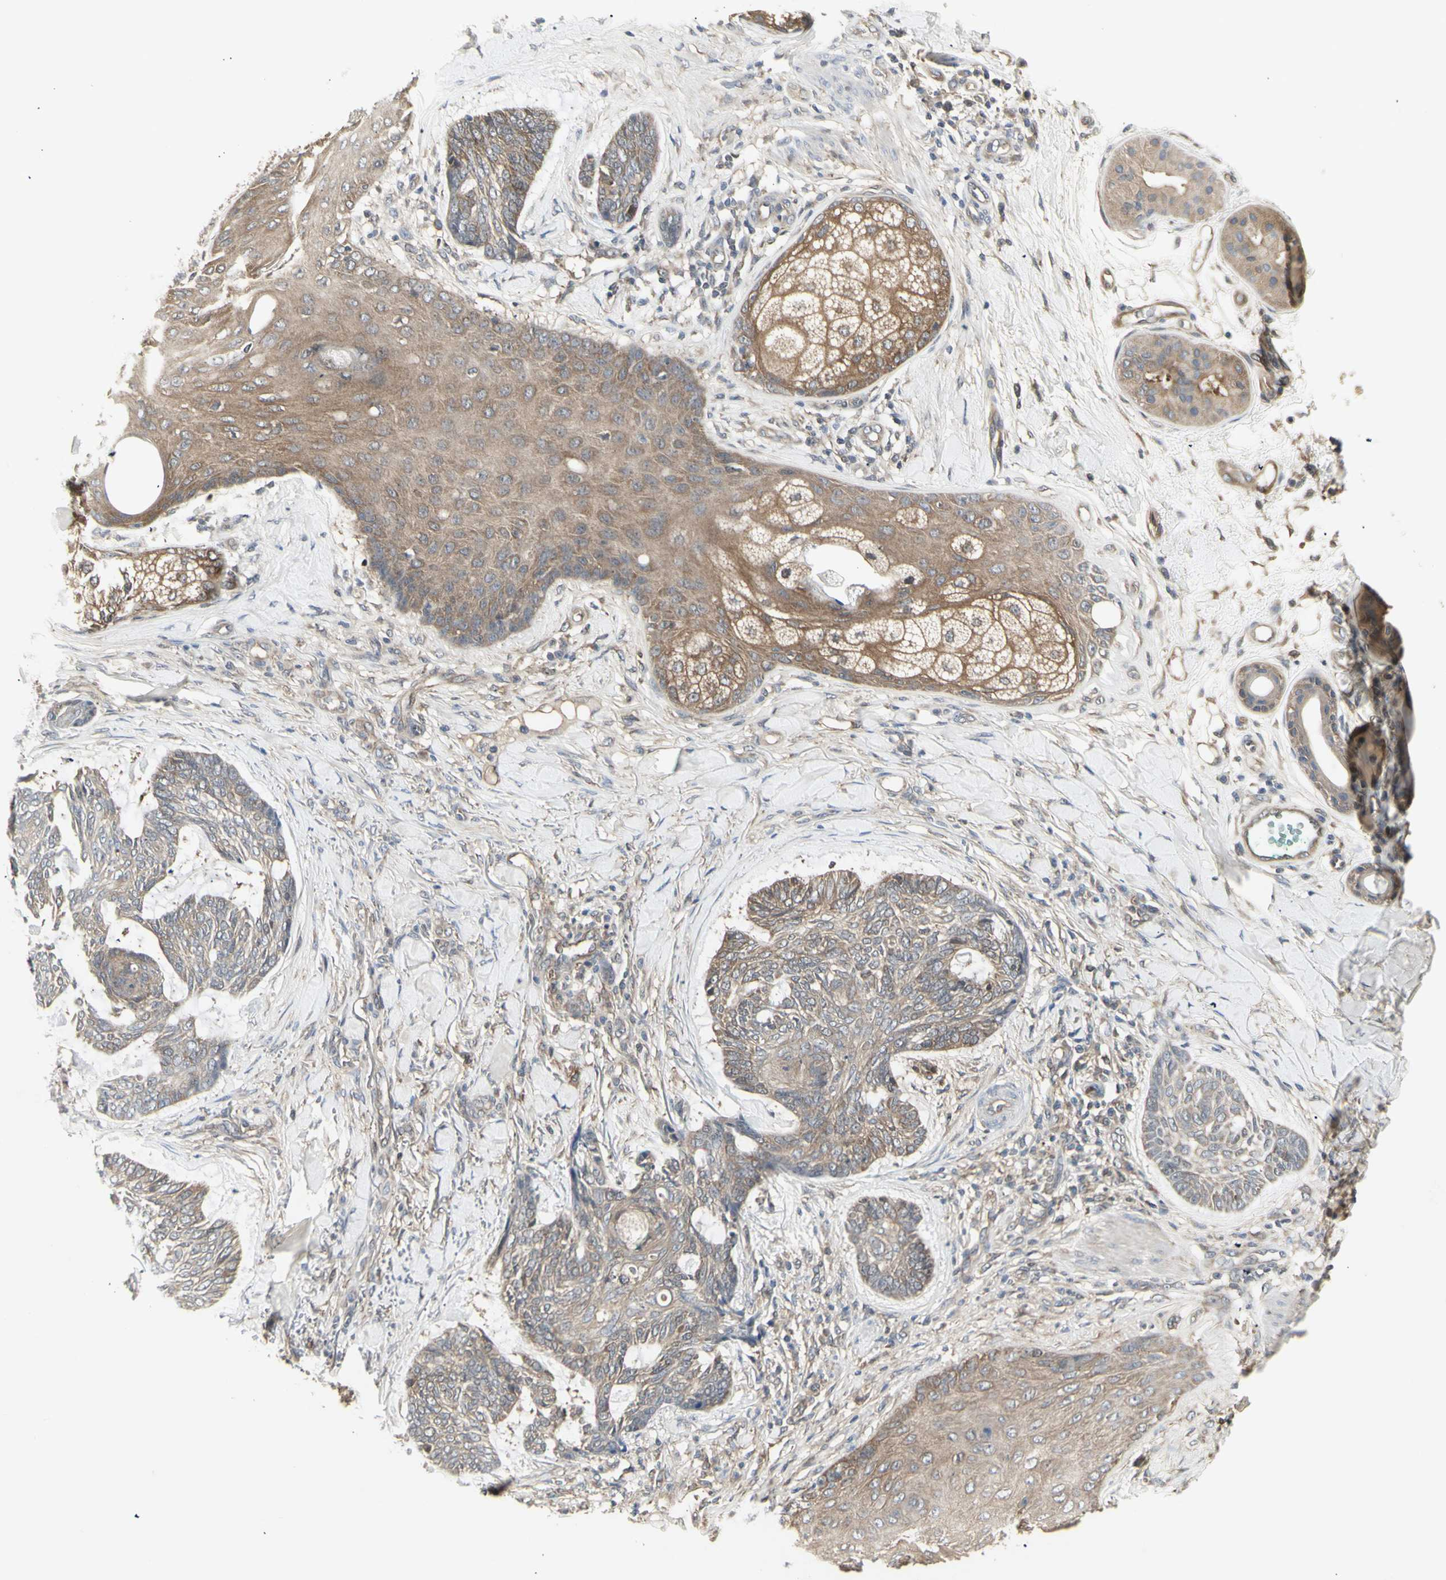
{"staining": {"intensity": "moderate", "quantity": ">75%", "location": "cytoplasmic/membranous"}, "tissue": "skin cancer", "cell_type": "Tumor cells", "image_type": "cancer", "snomed": [{"axis": "morphology", "description": "Basal cell carcinoma"}, {"axis": "topography", "description": "Skin"}], "caption": "Immunohistochemical staining of skin cancer exhibits medium levels of moderate cytoplasmic/membranous expression in about >75% of tumor cells.", "gene": "CHURC1-FNTB", "patient": {"sex": "male", "age": 43}}